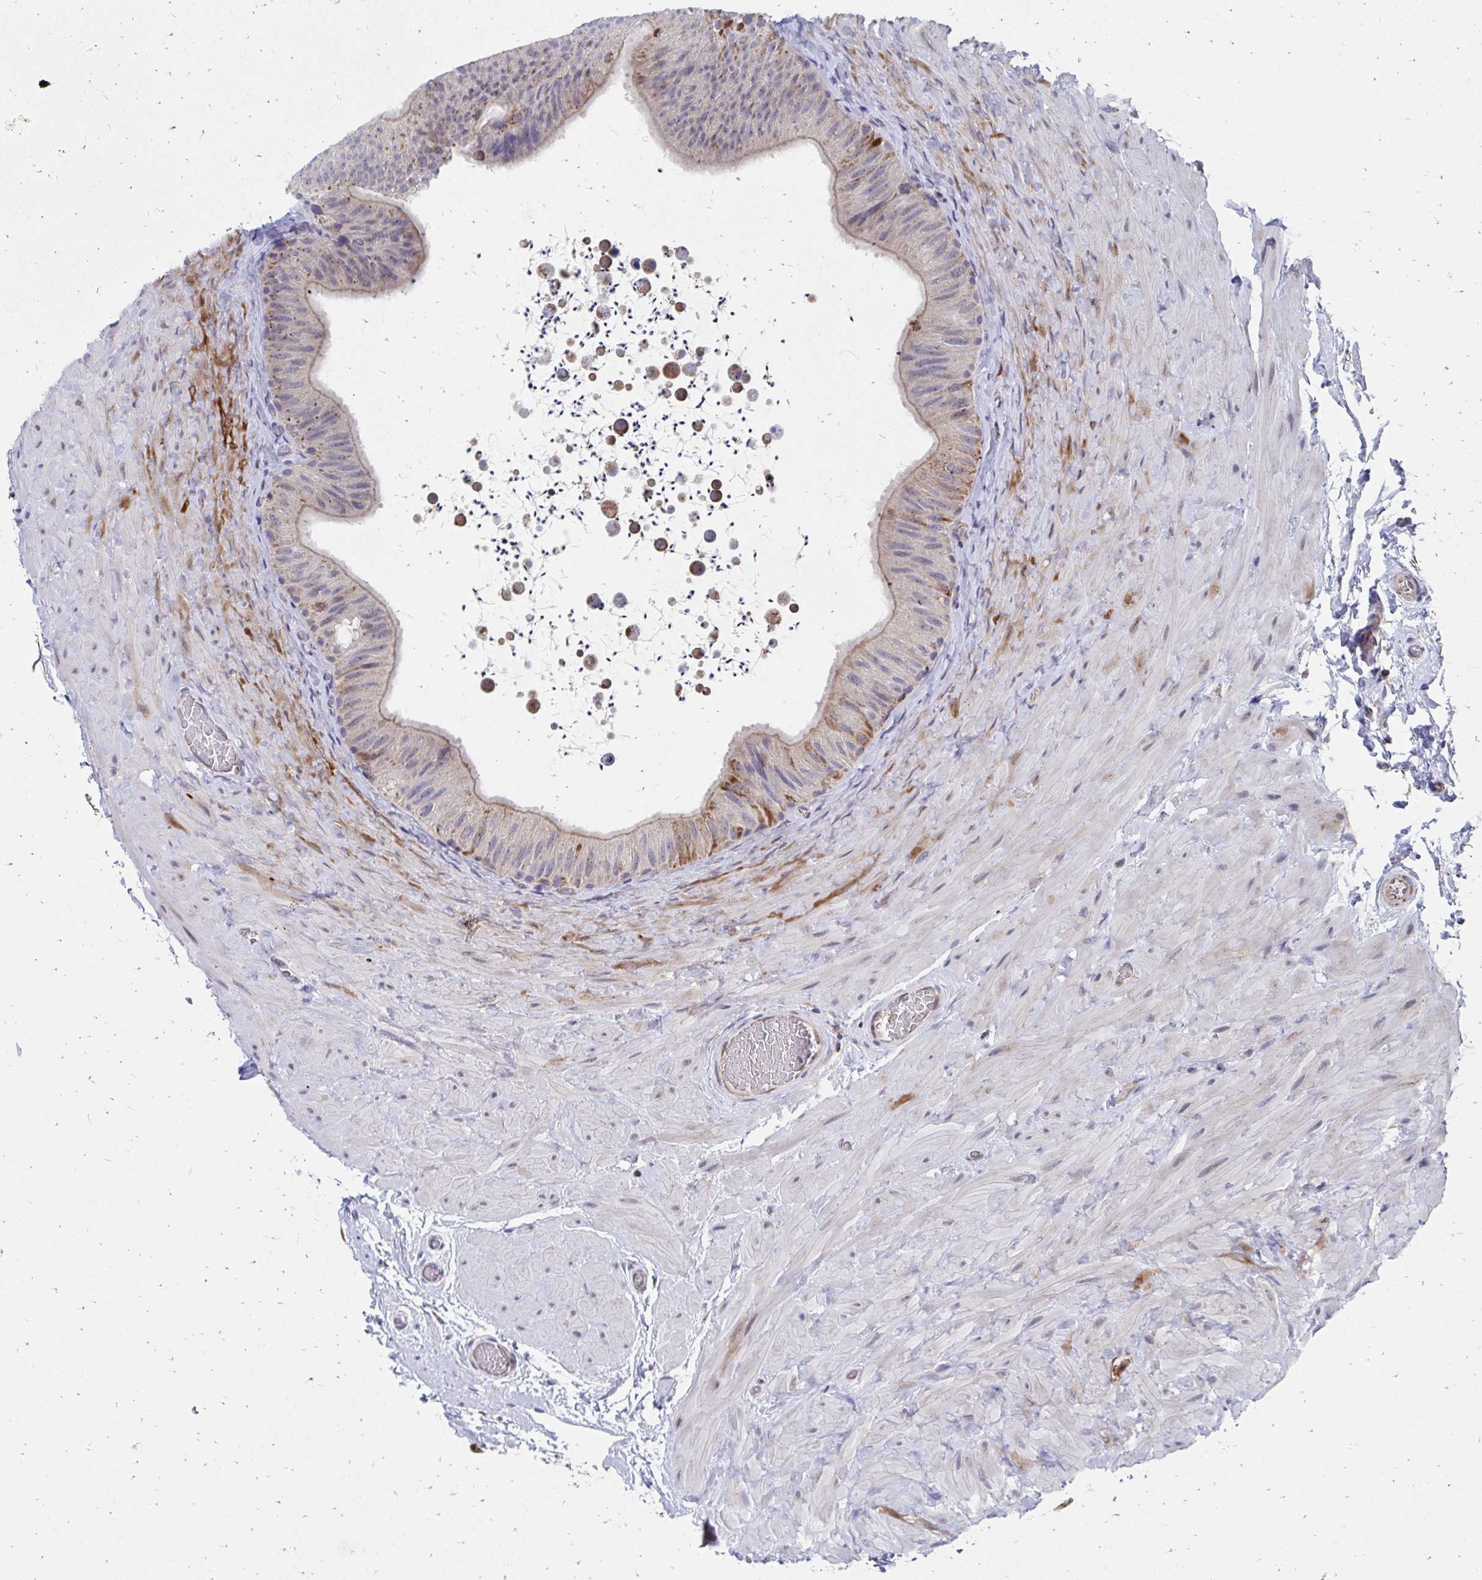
{"staining": {"intensity": "weak", "quantity": "25%-75%", "location": "cytoplasmic/membranous"}, "tissue": "epididymis", "cell_type": "Glandular cells", "image_type": "normal", "snomed": [{"axis": "morphology", "description": "Normal tissue, NOS"}, {"axis": "topography", "description": "Epididymis, spermatic cord, NOS"}, {"axis": "topography", "description": "Epididymis"}], "caption": "A brown stain labels weak cytoplasmic/membranous staining of a protein in glandular cells of benign human epididymis. The protein is shown in brown color, while the nuclei are stained blue.", "gene": "FHIP1B", "patient": {"sex": "male", "age": 31}}